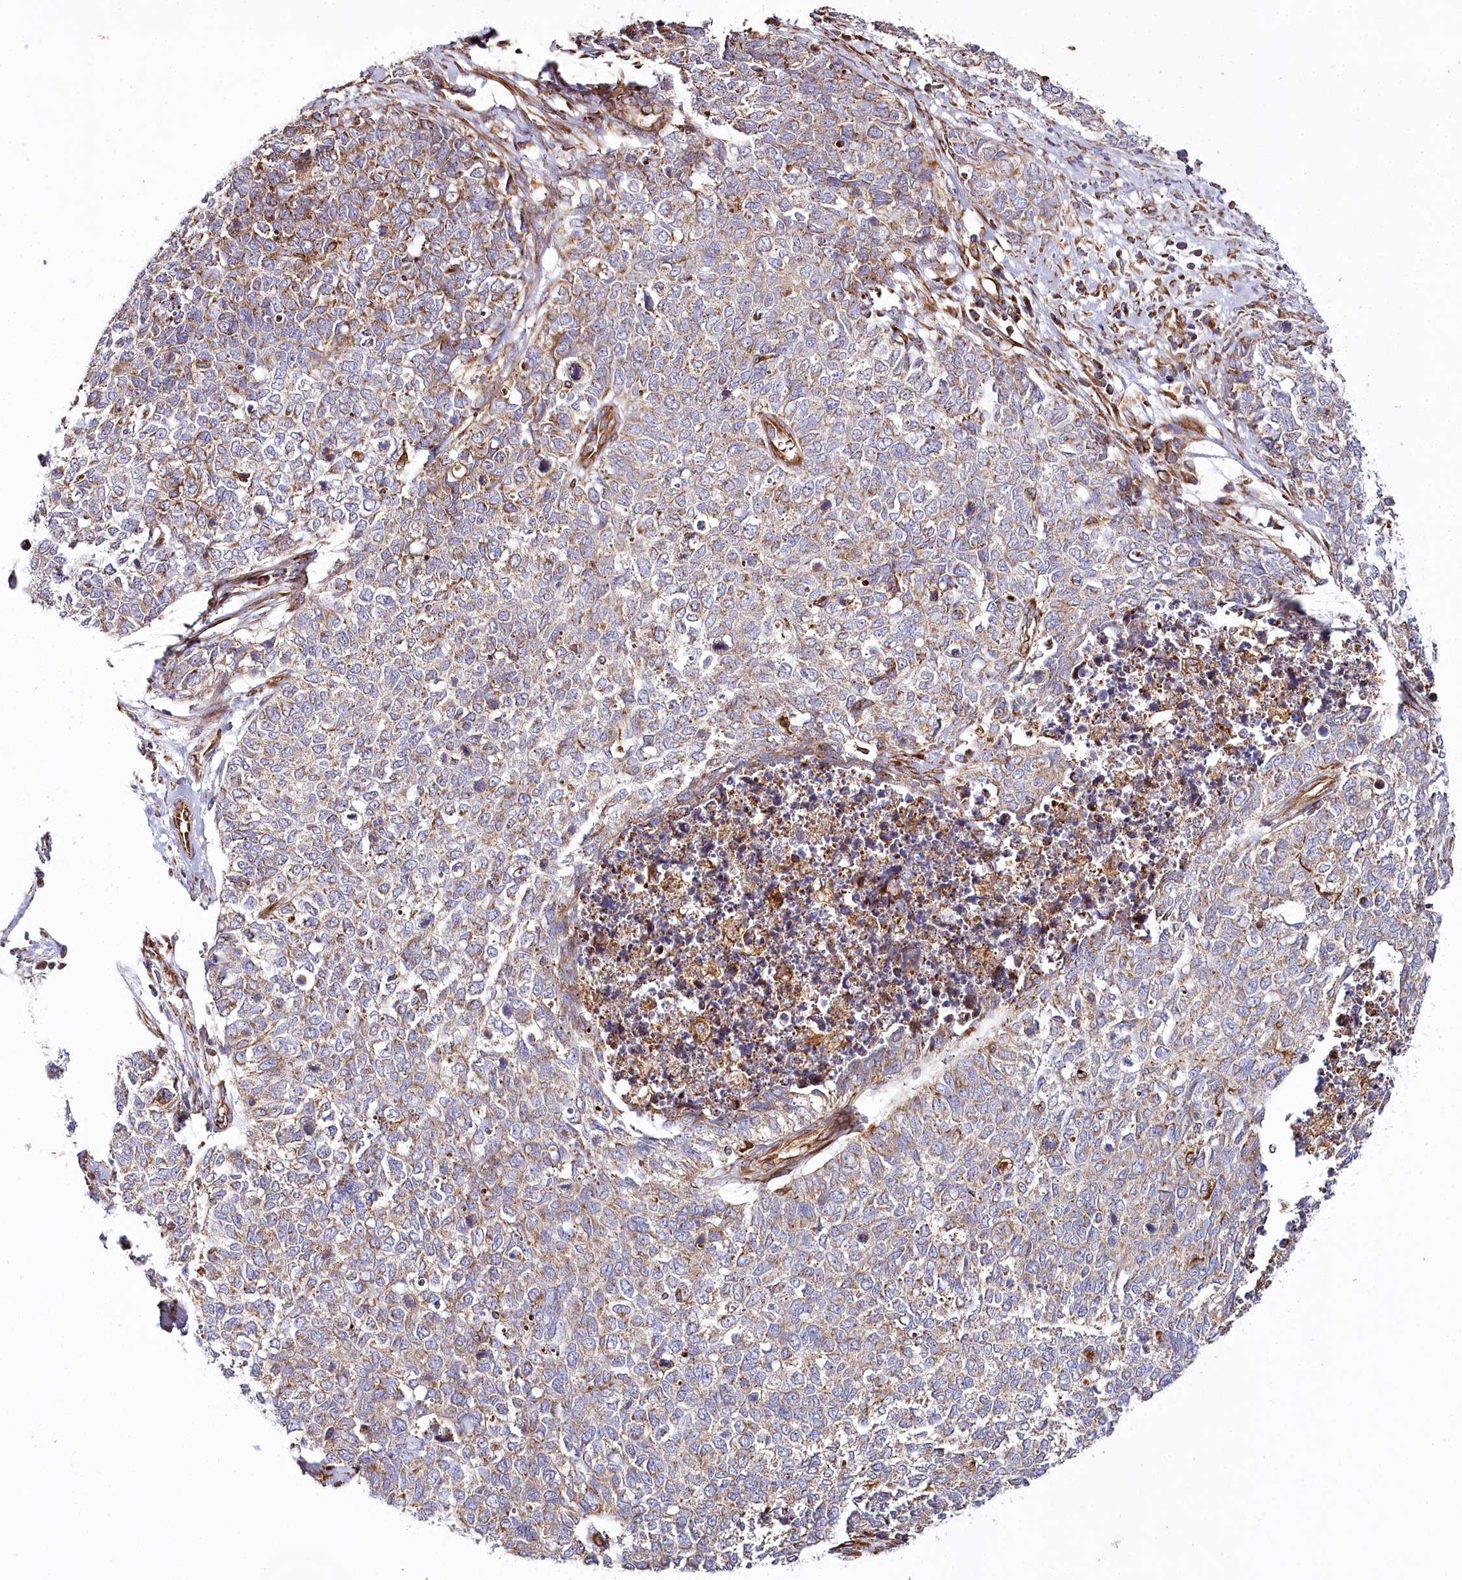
{"staining": {"intensity": "weak", "quantity": ">75%", "location": "cytoplasmic/membranous"}, "tissue": "cervical cancer", "cell_type": "Tumor cells", "image_type": "cancer", "snomed": [{"axis": "morphology", "description": "Squamous cell carcinoma, NOS"}, {"axis": "topography", "description": "Cervix"}], "caption": "Cervical cancer was stained to show a protein in brown. There is low levels of weak cytoplasmic/membranous expression in about >75% of tumor cells.", "gene": "THUMPD3", "patient": {"sex": "female", "age": 63}}